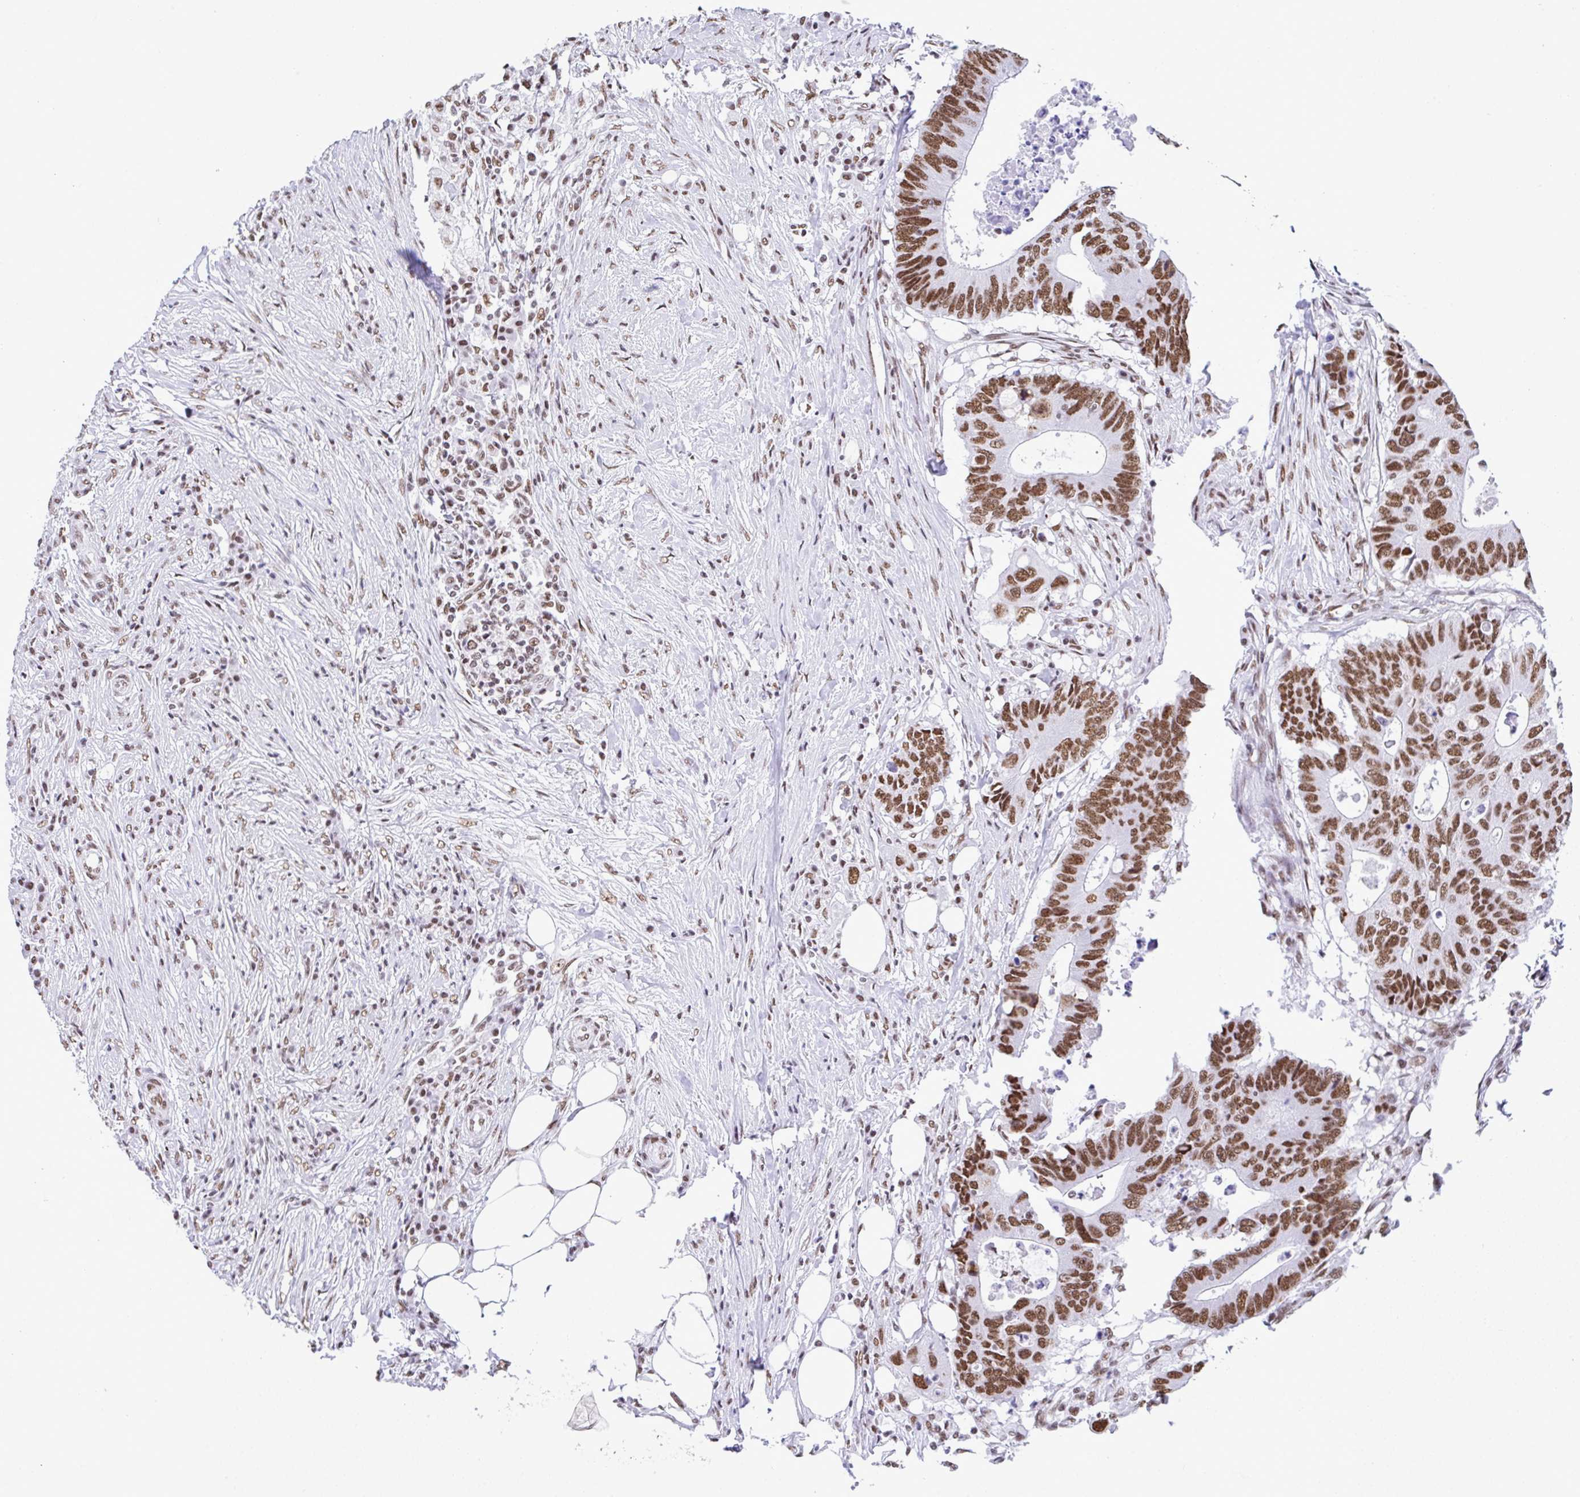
{"staining": {"intensity": "strong", "quantity": ">75%", "location": "nuclear"}, "tissue": "colorectal cancer", "cell_type": "Tumor cells", "image_type": "cancer", "snomed": [{"axis": "morphology", "description": "Adenocarcinoma, NOS"}, {"axis": "topography", "description": "Colon"}], "caption": "Colorectal adenocarcinoma stained with IHC displays strong nuclear staining in approximately >75% of tumor cells. (DAB (3,3'-diaminobenzidine) IHC, brown staining for protein, blue staining for nuclei).", "gene": "DDX52", "patient": {"sex": "male", "age": 71}}